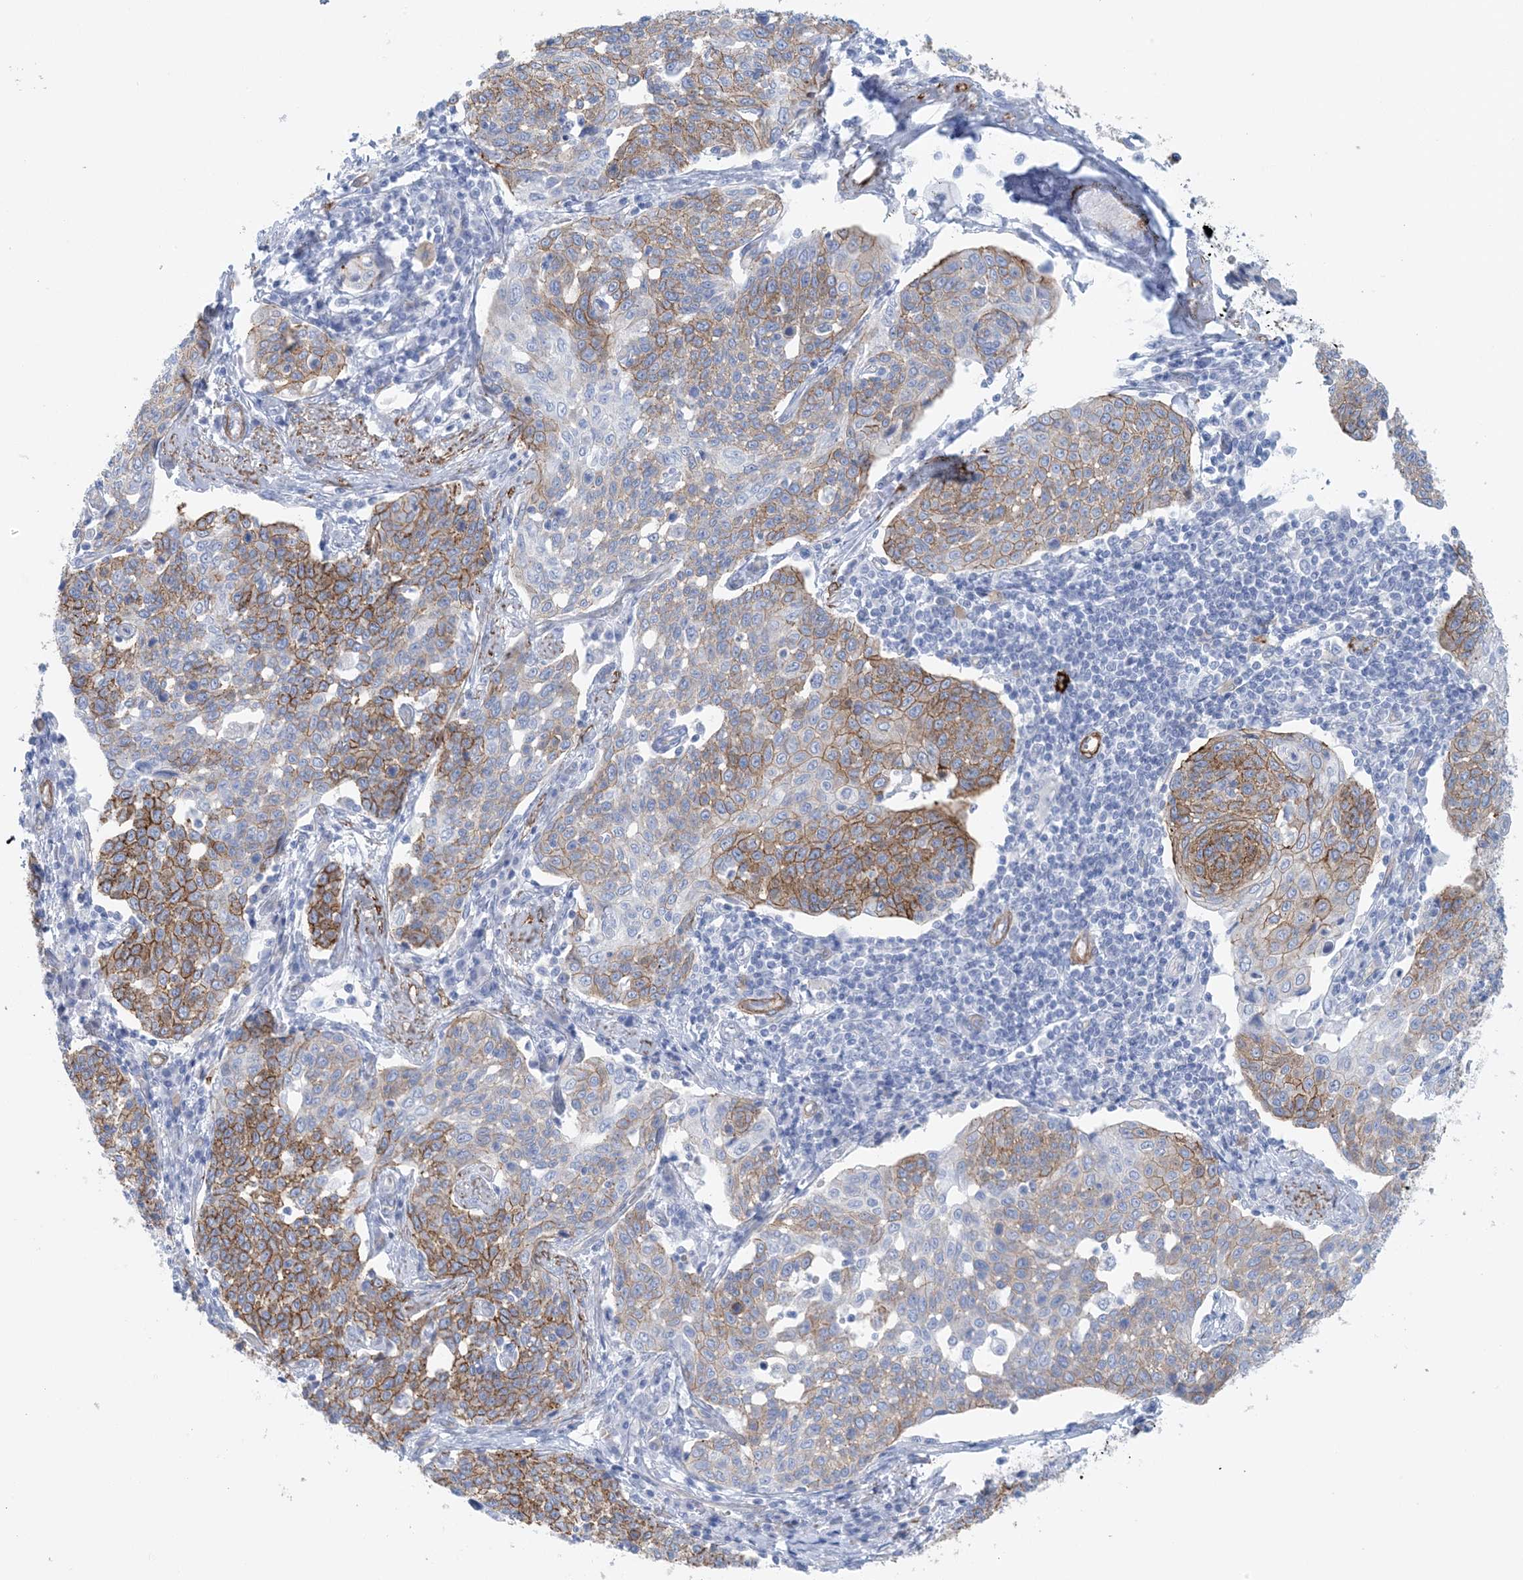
{"staining": {"intensity": "moderate", "quantity": "25%-75%", "location": "cytoplasmic/membranous"}, "tissue": "cervical cancer", "cell_type": "Tumor cells", "image_type": "cancer", "snomed": [{"axis": "morphology", "description": "Squamous cell carcinoma, NOS"}, {"axis": "topography", "description": "Cervix"}], "caption": "The micrograph displays immunohistochemical staining of cervical squamous cell carcinoma. There is moderate cytoplasmic/membranous positivity is present in approximately 25%-75% of tumor cells.", "gene": "SHANK1", "patient": {"sex": "female", "age": 34}}